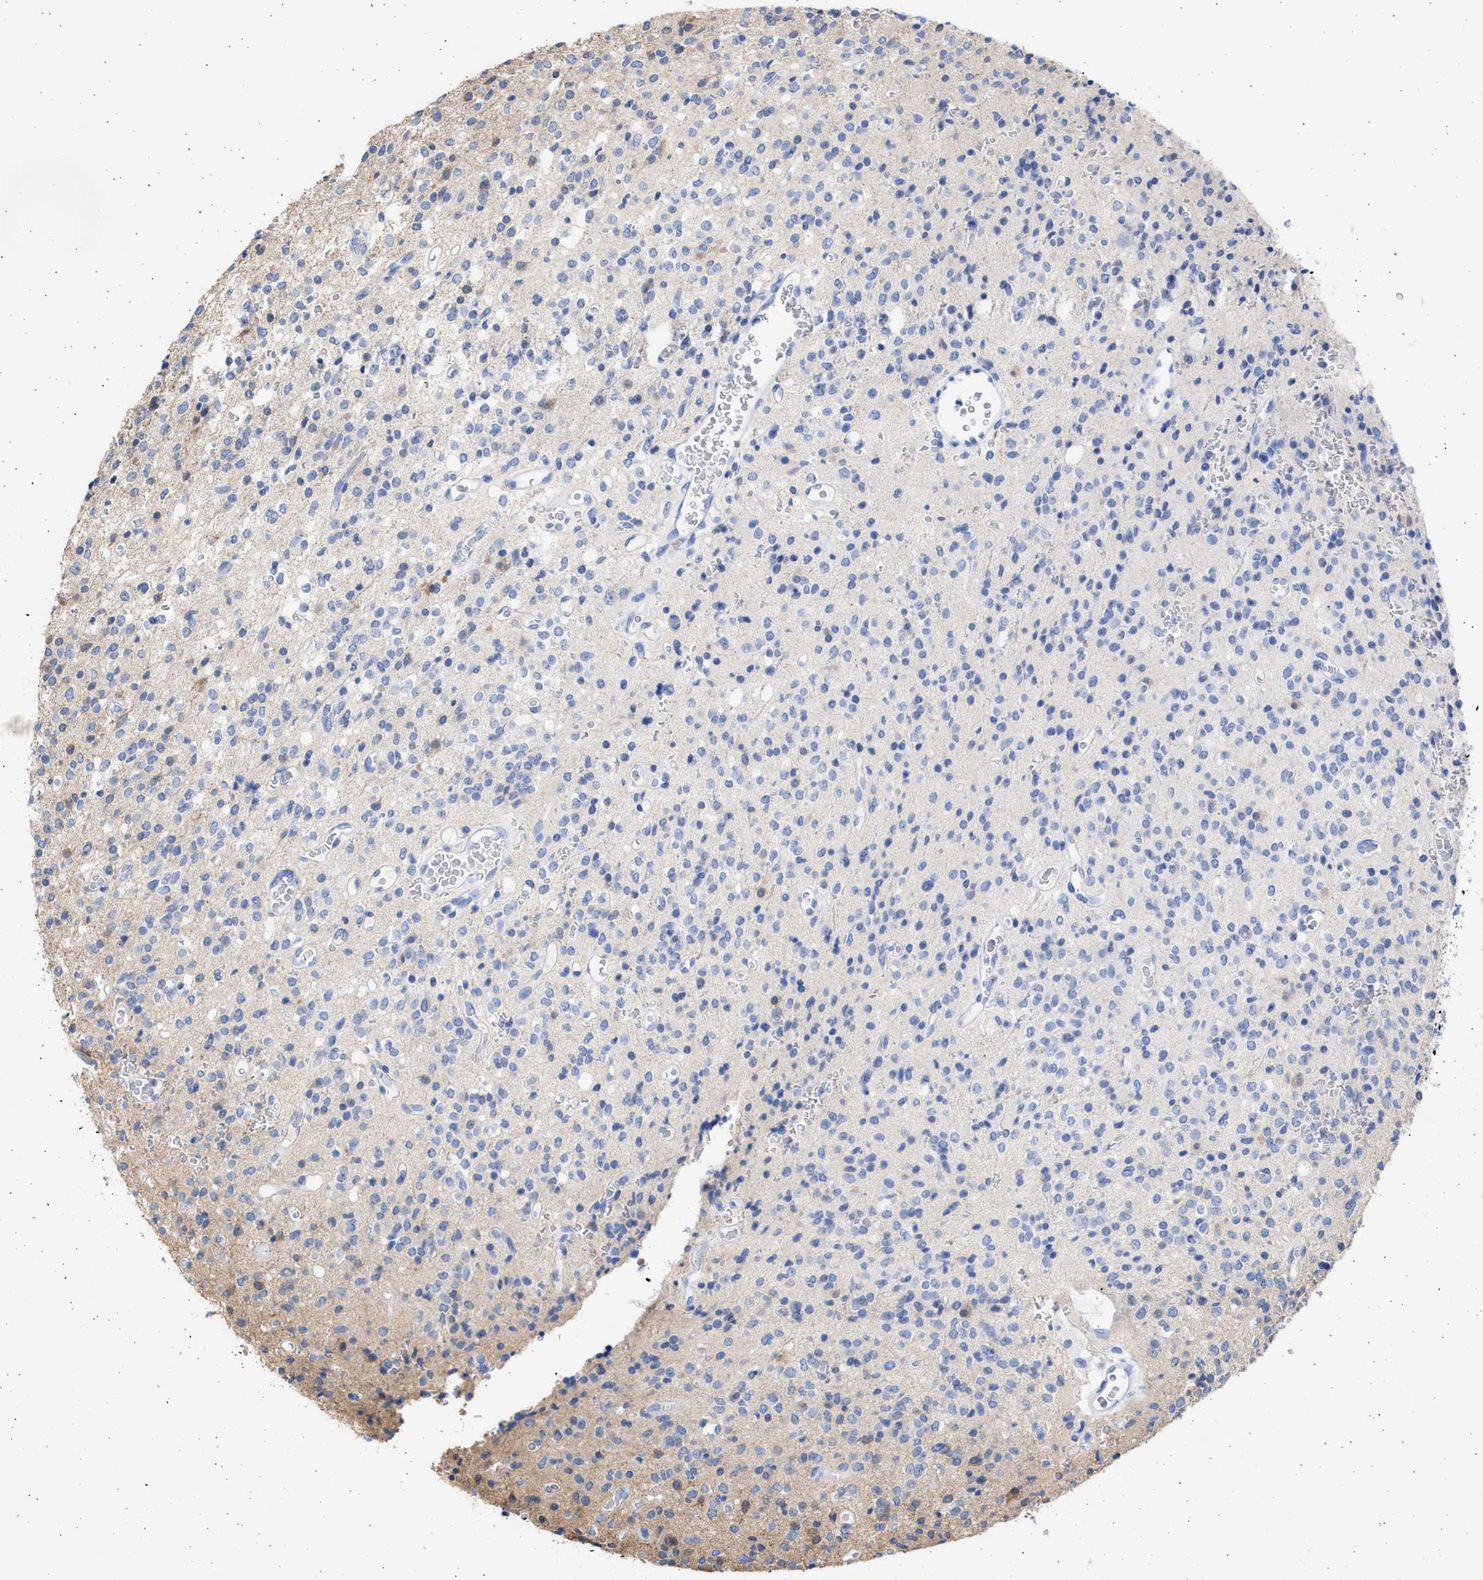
{"staining": {"intensity": "weak", "quantity": "<25%", "location": "cytoplasmic/membranous"}, "tissue": "glioma", "cell_type": "Tumor cells", "image_type": "cancer", "snomed": [{"axis": "morphology", "description": "Glioma, malignant, High grade"}, {"axis": "topography", "description": "Brain"}], "caption": "A histopathology image of glioma stained for a protein displays no brown staining in tumor cells.", "gene": "ALDOC", "patient": {"sex": "male", "age": 34}}